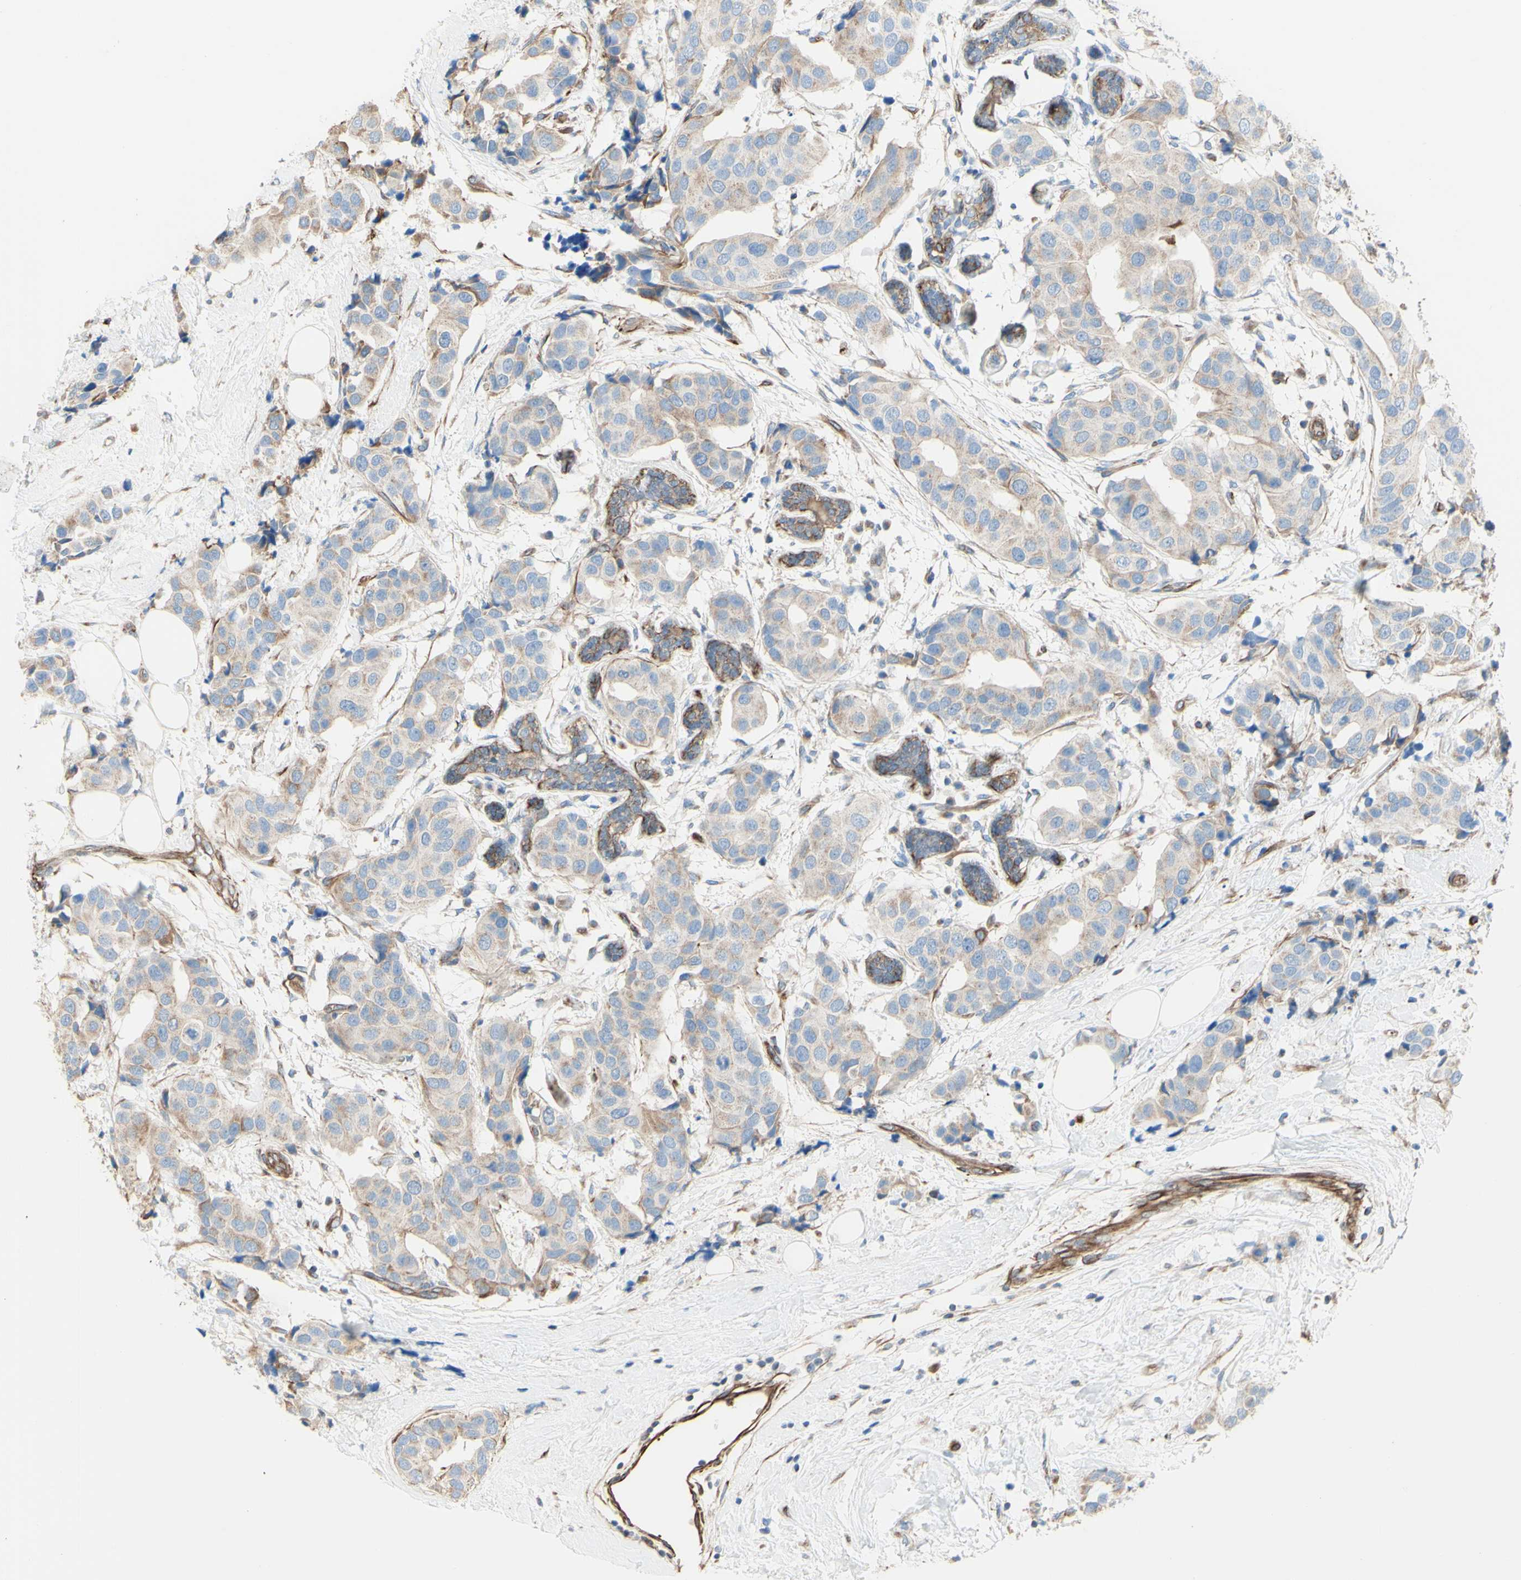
{"staining": {"intensity": "weak", "quantity": ">75%", "location": "cytoplasmic/membranous"}, "tissue": "breast cancer", "cell_type": "Tumor cells", "image_type": "cancer", "snomed": [{"axis": "morphology", "description": "Normal tissue, NOS"}, {"axis": "morphology", "description": "Duct carcinoma"}, {"axis": "topography", "description": "Breast"}], "caption": "Breast intraductal carcinoma stained for a protein (brown) demonstrates weak cytoplasmic/membranous positive positivity in about >75% of tumor cells.", "gene": "ENDOD1", "patient": {"sex": "female", "age": 39}}